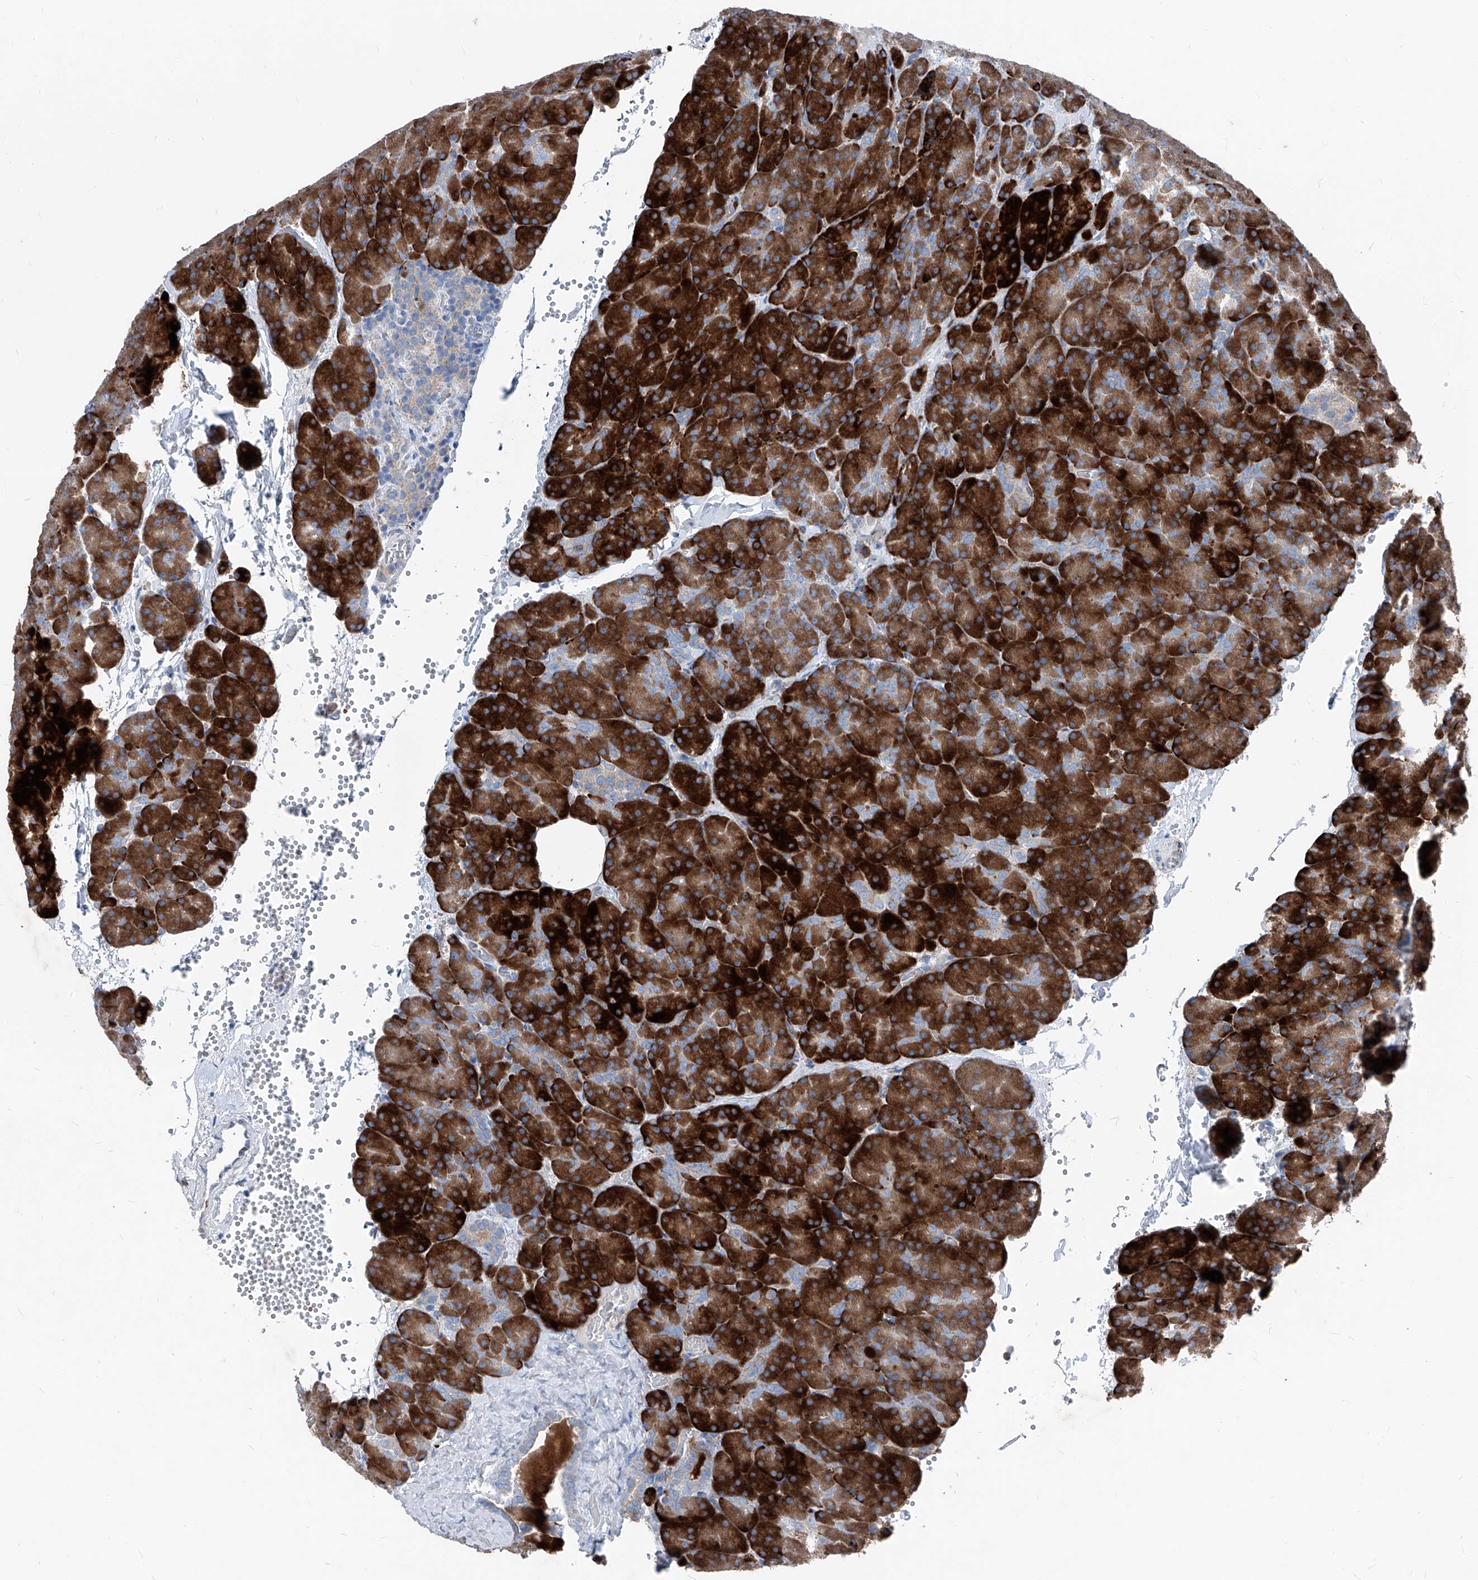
{"staining": {"intensity": "strong", "quantity": ">75%", "location": "cytoplasmic/membranous"}, "tissue": "pancreas", "cell_type": "Exocrine glandular cells", "image_type": "normal", "snomed": [{"axis": "morphology", "description": "Normal tissue, NOS"}, {"axis": "morphology", "description": "Carcinoid, malignant, NOS"}, {"axis": "topography", "description": "Pancreas"}], "caption": "Immunohistochemistry photomicrograph of normal pancreas stained for a protein (brown), which demonstrates high levels of strong cytoplasmic/membranous staining in approximately >75% of exocrine glandular cells.", "gene": "IFI27", "patient": {"sex": "female", "age": 35}}